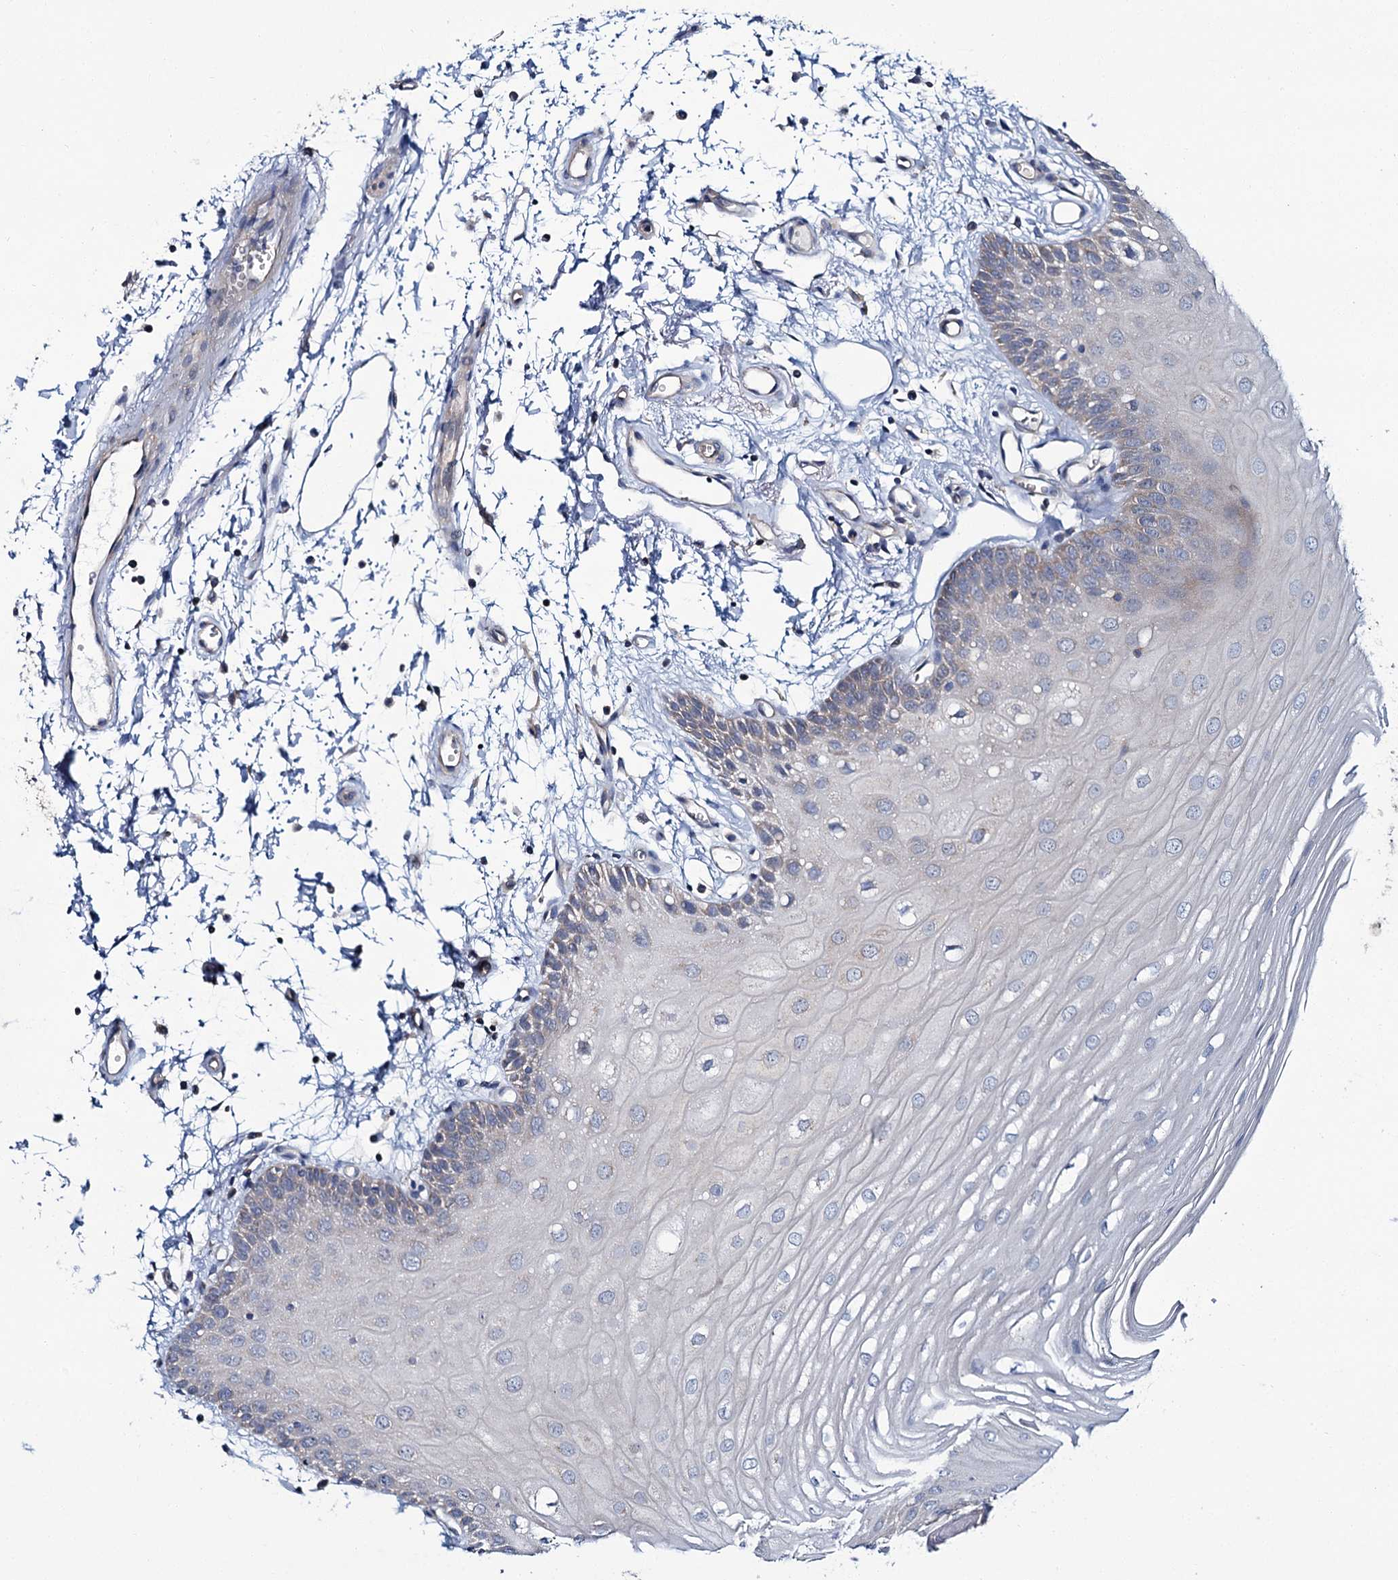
{"staining": {"intensity": "moderate", "quantity": "<25%", "location": "cytoplasmic/membranous"}, "tissue": "oral mucosa", "cell_type": "Squamous epithelial cells", "image_type": "normal", "snomed": [{"axis": "morphology", "description": "Normal tissue, NOS"}, {"axis": "topography", "description": "Oral tissue"}, {"axis": "topography", "description": "Tounge, NOS"}], "caption": "DAB immunohistochemical staining of normal human oral mucosa exhibits moderate cytoplasmic/membranous protein staining in about <25% of squamous epithelial cells. The protein of interest is stained brown, and the nuclei are stained in blue (DAB IHC with brightfield microscopy, high magnification).", "gene": "CEP295", "patient": {"sex": "female", "age": 73}}